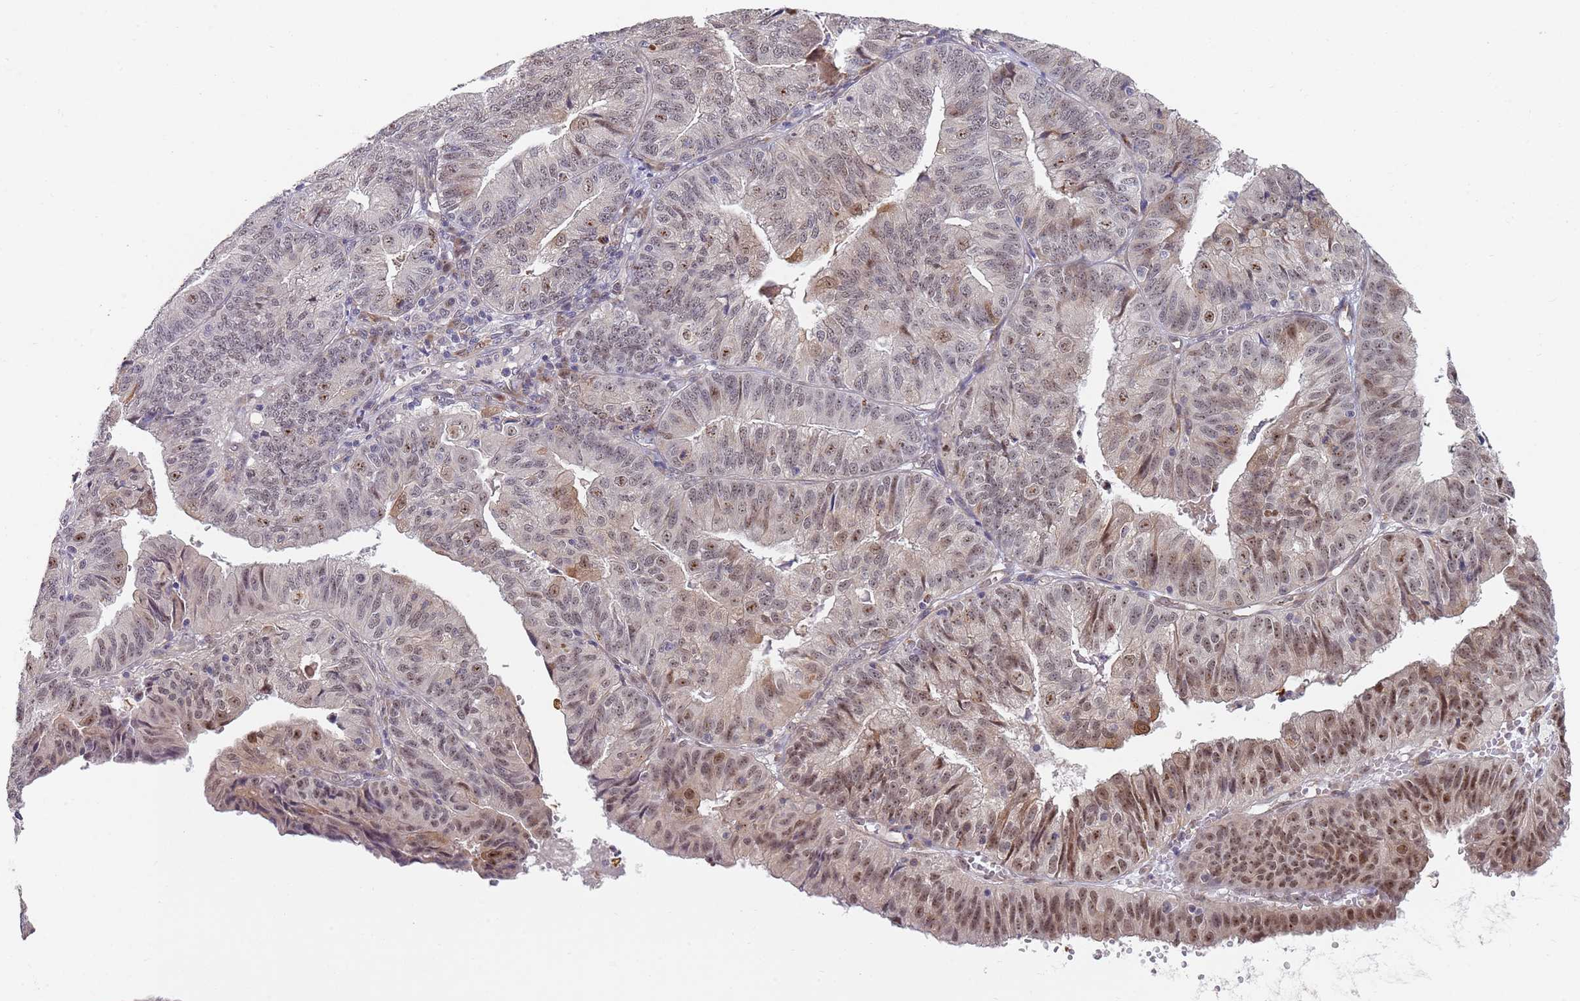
{"staining": {"intensity": "moderate", "quantity": "25%-75%", "location": "nuclear"}, "tissue": "endometrial cancer", "cell_type": "Tumor cells", "image_type": "cancer", "snomed": [{"axis": "morphology", "description": "Adenocarcinoma, NOS"}, {"axis": "topography", "description": "Endometrium"}], "caption": "Human endometrial cancer (adenocarcinoma) stained with a protein marker demonstrates moderate staining in tumor cells.", "gene": "PLCL2", "patient": {"sex": "female", "age": 56}}